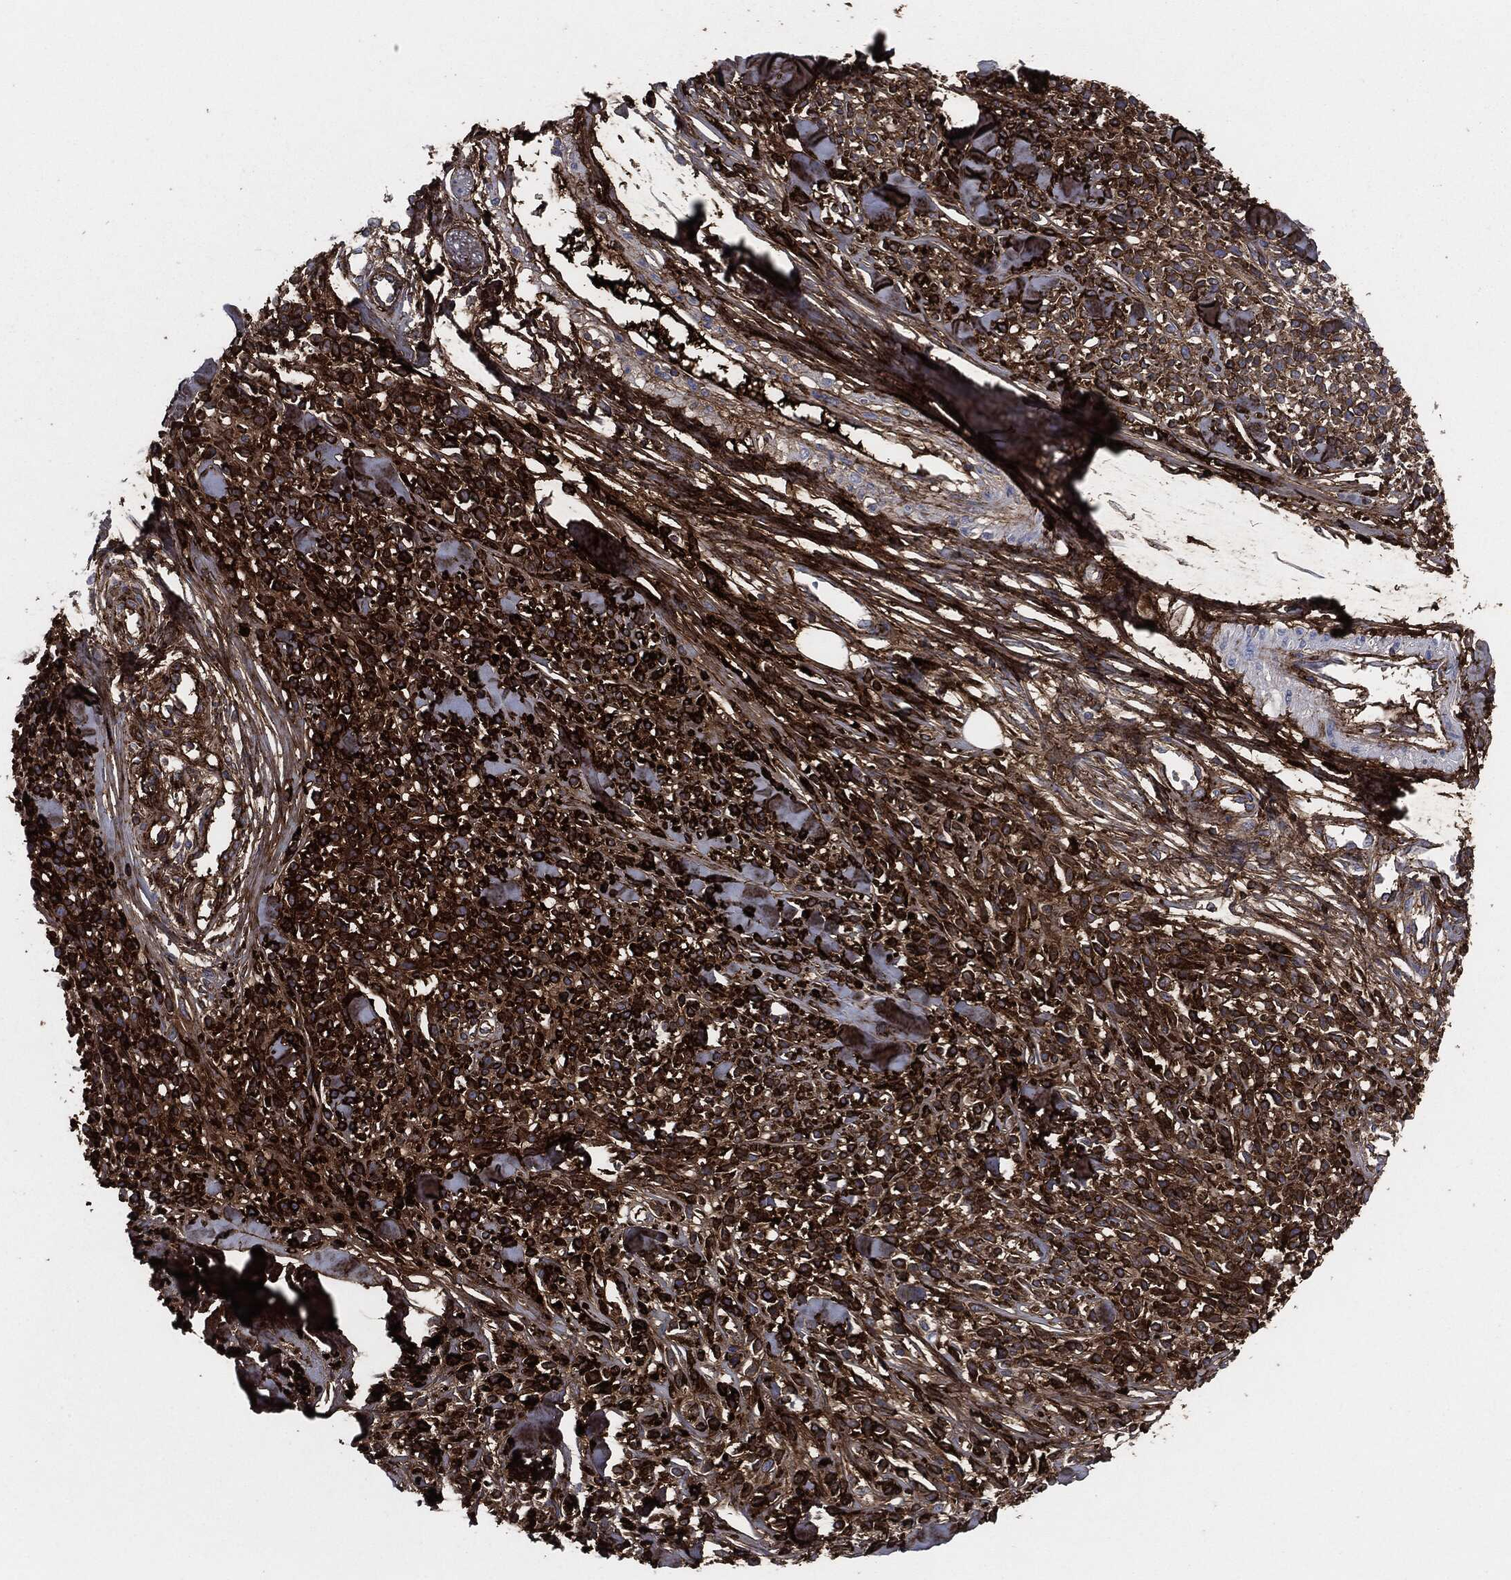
{"staining": {"intensity": "strong", "quantity": ">75%", "location": "cytoplasmic/membranous"}, "tissue": "melanoma", "cell_type": "Tumor cells", "image_type": "cancer", "snomed": [{"axis": "morphology", "description": "Malignant melanoma, NOS"}, {"axis": "topography", "description": "Skin"}, {"axis": "topography", "description": "Skin of trunk"}], "caption": "Protein staining by immunohistochemistry (IHC) exhibits strong cytoplasmic/membranous positivity in approximately >75% of tumor cells in malignant melanoma.", "gene": "APOB", "patient": {"sex": "male", "age": 74}}